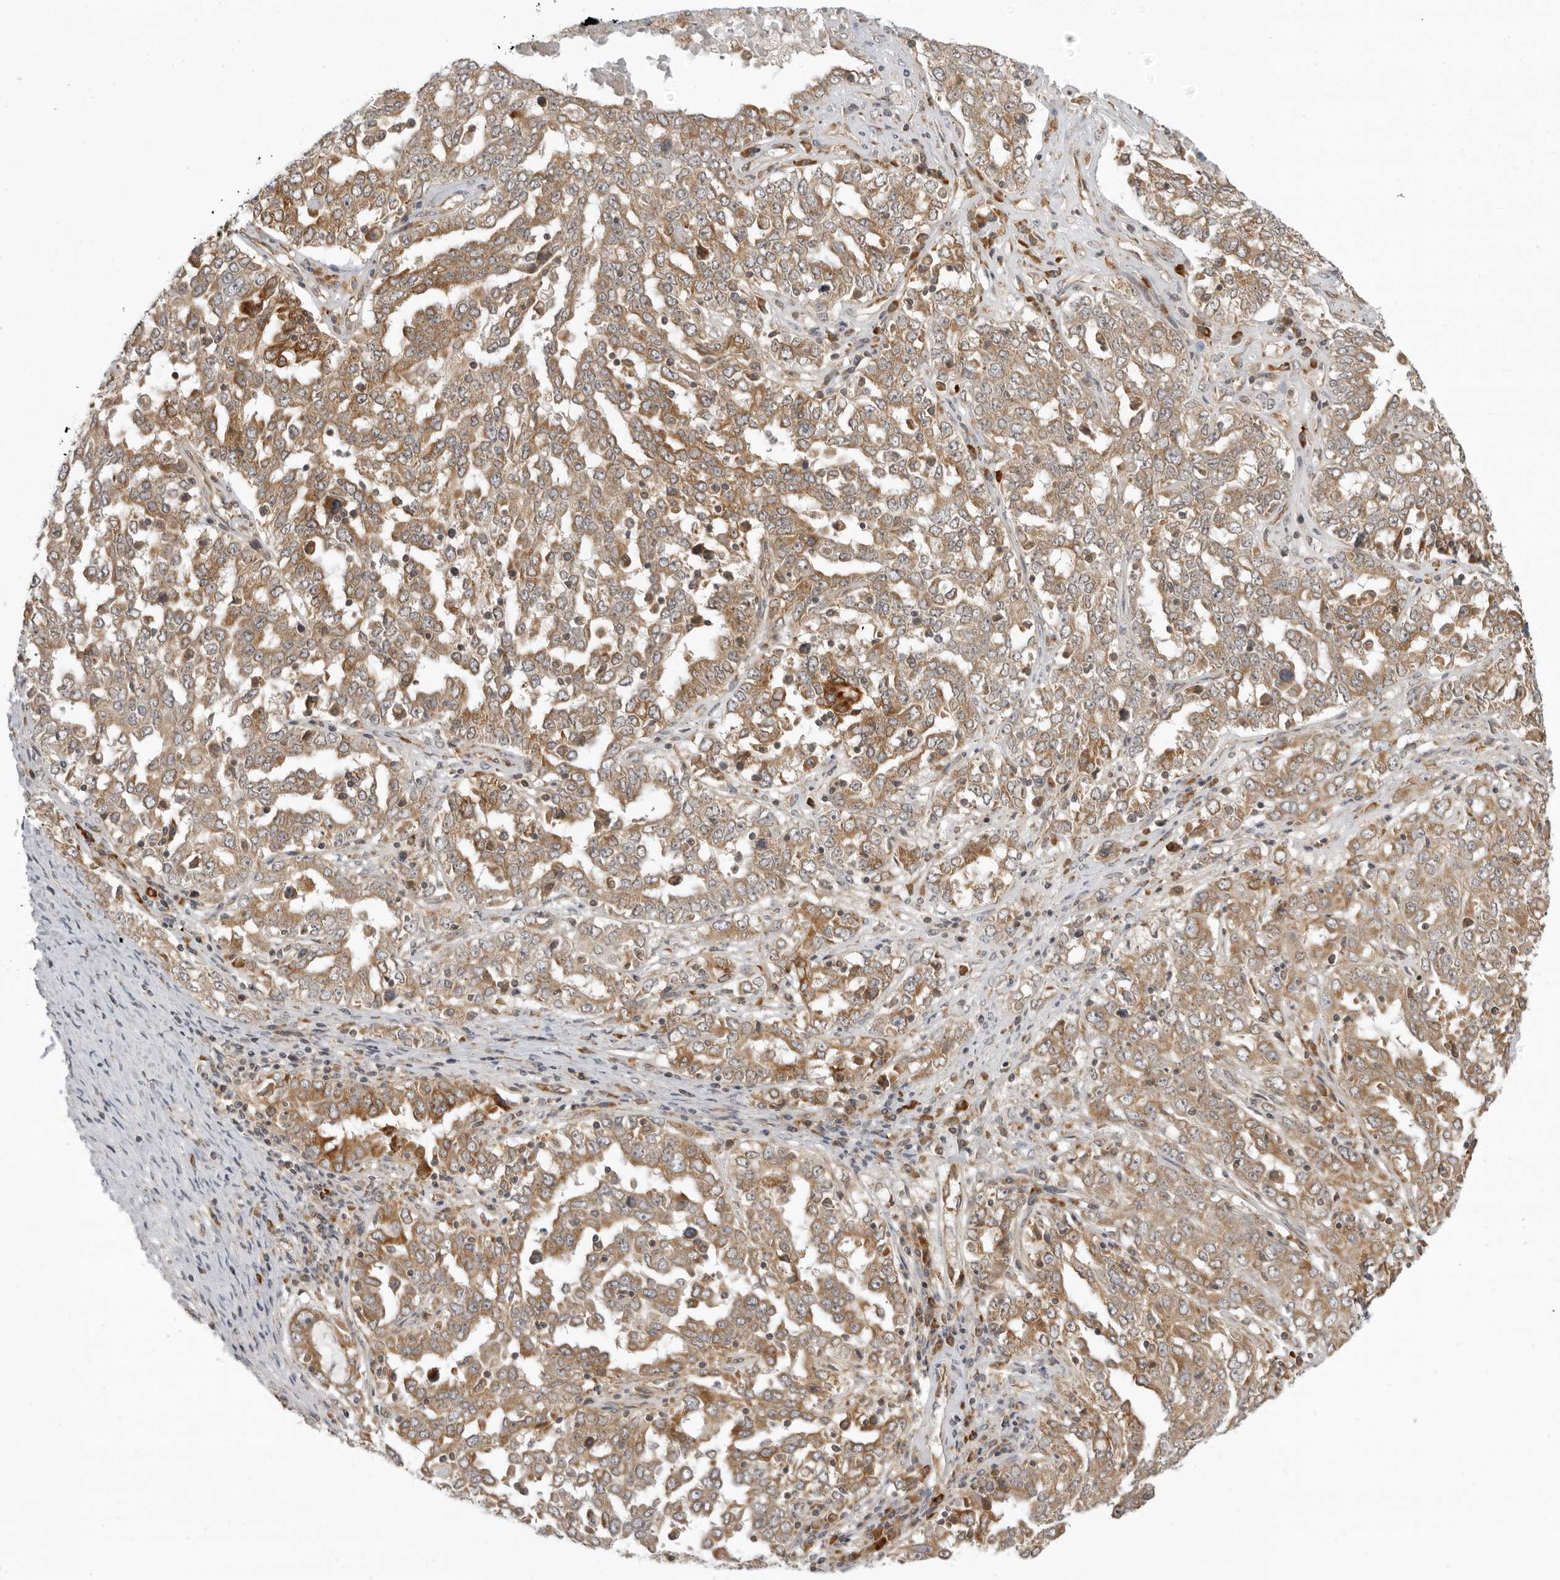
{"staining": {"intensity": "moderate", "quantity": ">75%", "location": "cytoplasmic/membranous"}, "tissue": "ovarian cancer", "cell_type": "Tumor cells", "image_type": "cancer", "snomed": [{"axis": "morphology", "description": "Carcinoma, endometroid"}, {"axis": "topography", "description": "Ovary"}], "caption": "Ovarian cancer (endometroid carcinoma) stained with a brown dye demonstrates moderate cytoplasmic/membranous positive positivity in approximately >75% of tumor cells.", "gene": "PRRC2A", "patient": {"sex": "female", "age": 62}}